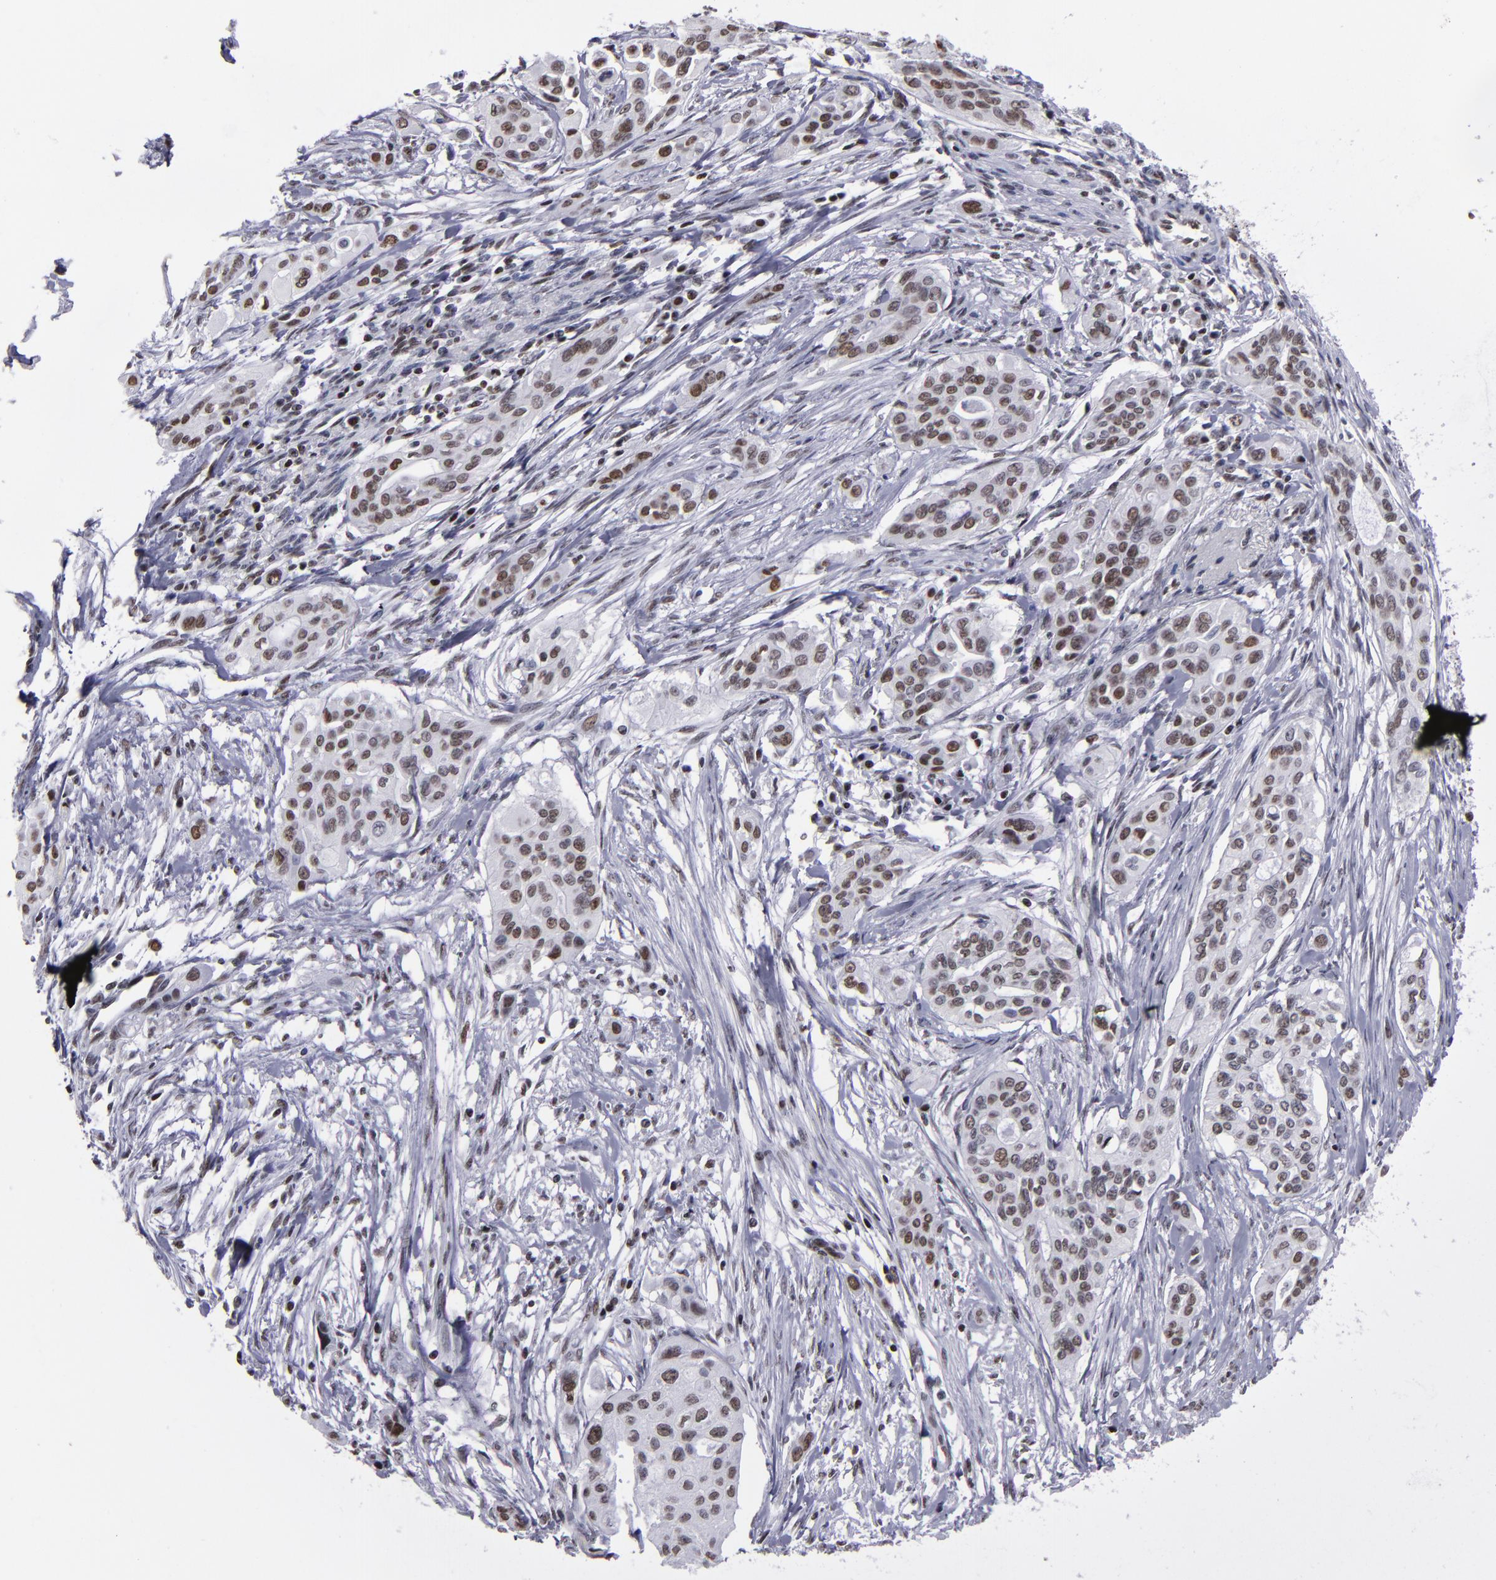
{"staining": {"intensity": "moderate", "quantity": ">75%", "location": "nuclear"}, "tissue": "pancreatic cancer", "cell_type": "Tumor cells", "image_type": "cancer", "snomed": [{"axis": "morphology", "description": "Adenocarcinoma, NOS"}, {"axis": "topography", "description": "Pancreas"}], "caption": "Immunohistochemistry staining of pancreatic cancer, which displays medium levels of moderate nuclear positivity in about >75% of tumor cells indicating moderate nuclear protein expression. The staining was performed using DAB (3,3'-diaminobenzidine) (brown) for protein detection and nuclei were counterstained in hematoxylin (blue).", "gene": "TERF2", "patient": {"sex": "female", "age": 60}}